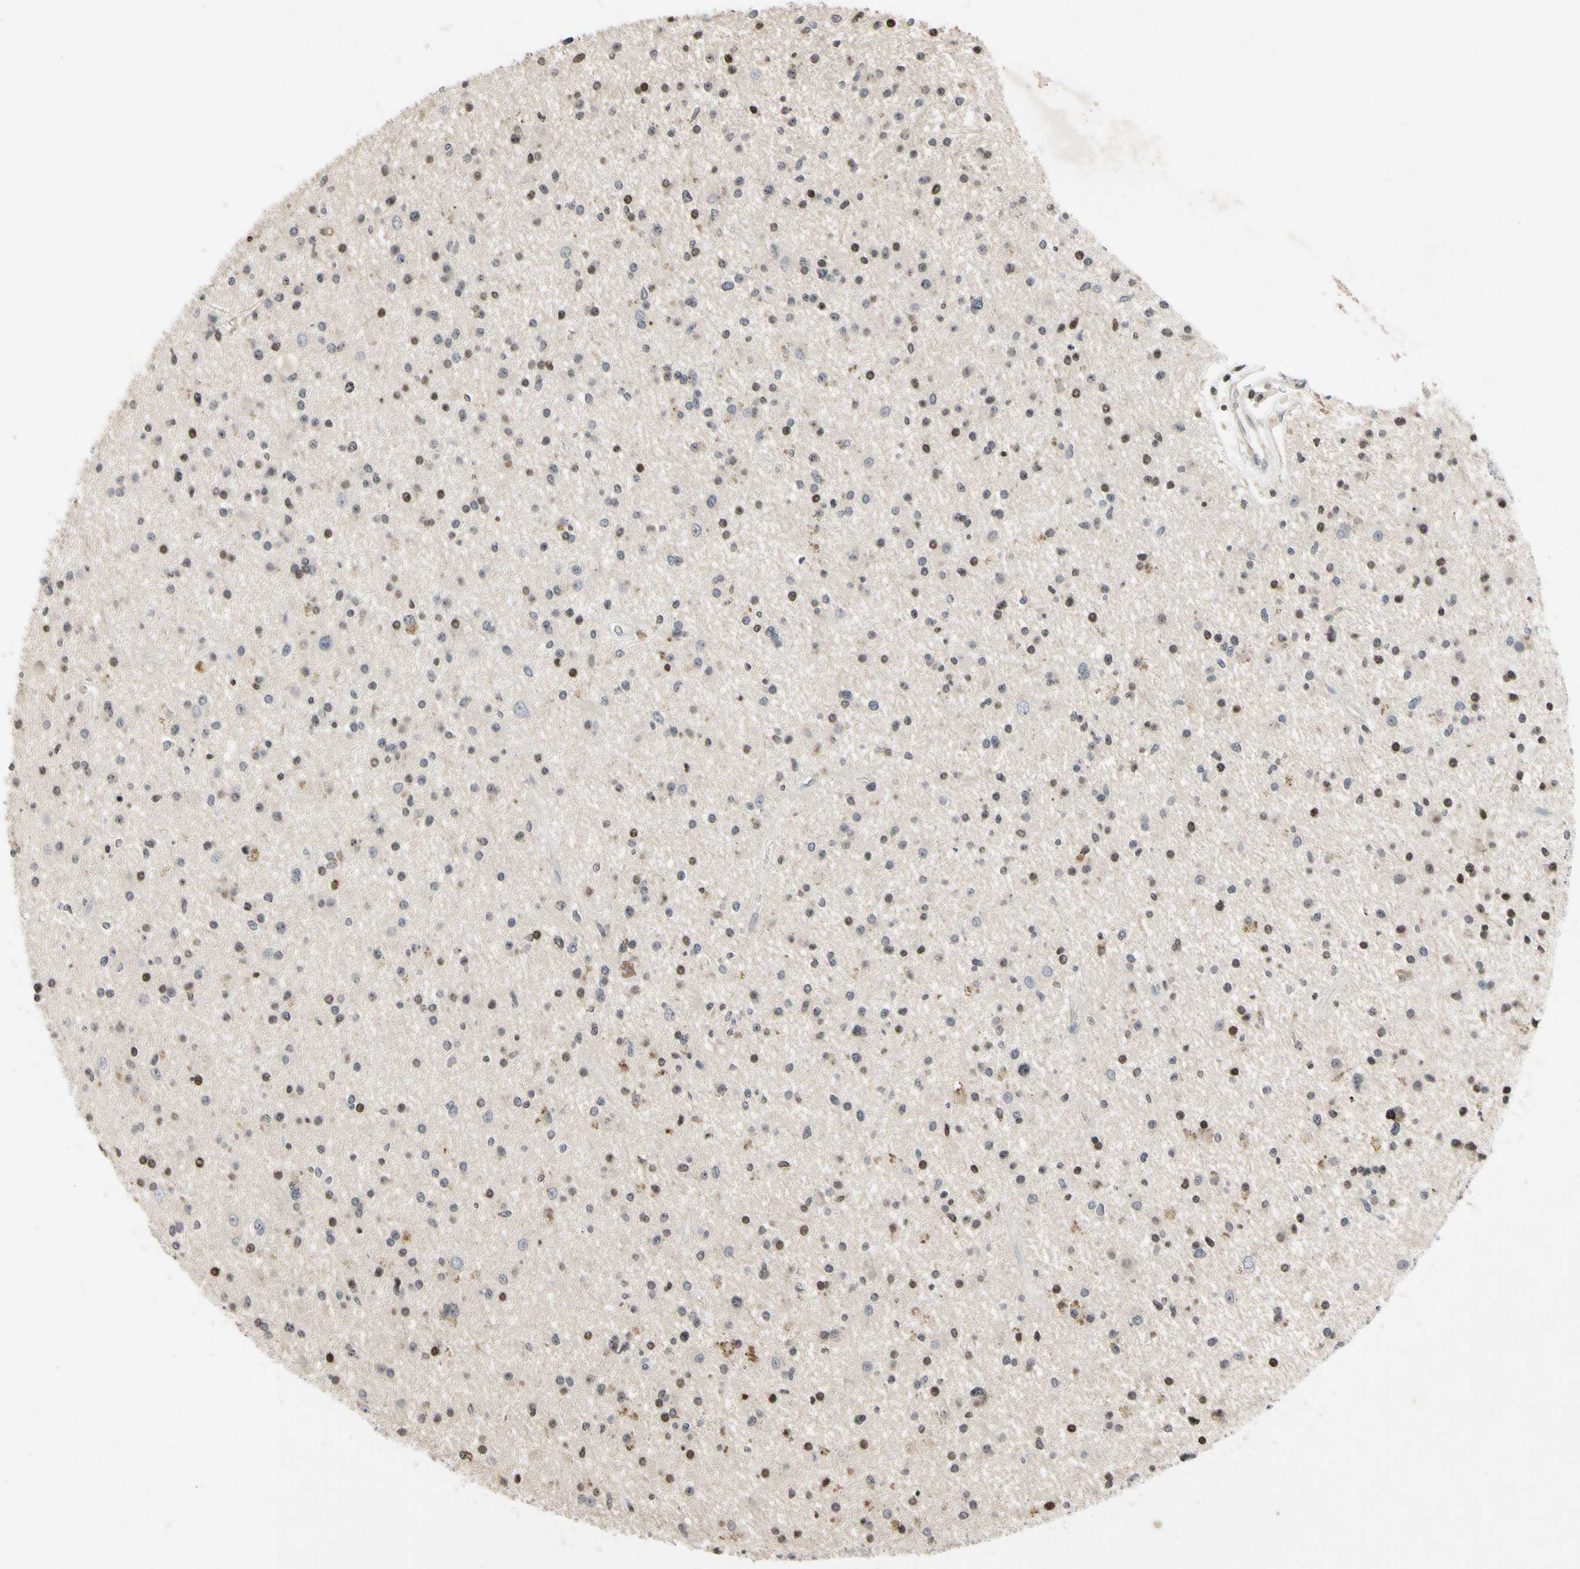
{"staining": {"intensity": "moderate", "quantity": "<25%", "location": "nuclear"}, "tissue": "glioma", "cell_type": "Tumor cells", "image_type": "cancer", "snomed": [{"axis": "morphology", "description": "Glioma, malignant, High grade"}, {"axis": "topography", "description": "Brain"}], "caption": "DAB (3,3'-diaminobenzidine) immunohistochemical staining of human malignant glioma (high-grade) shows moderate nuclear protein staining in approximately <25% of tumor cells.", "gene": "ARG1", "patient": {"sex": "male", "age": 33}}